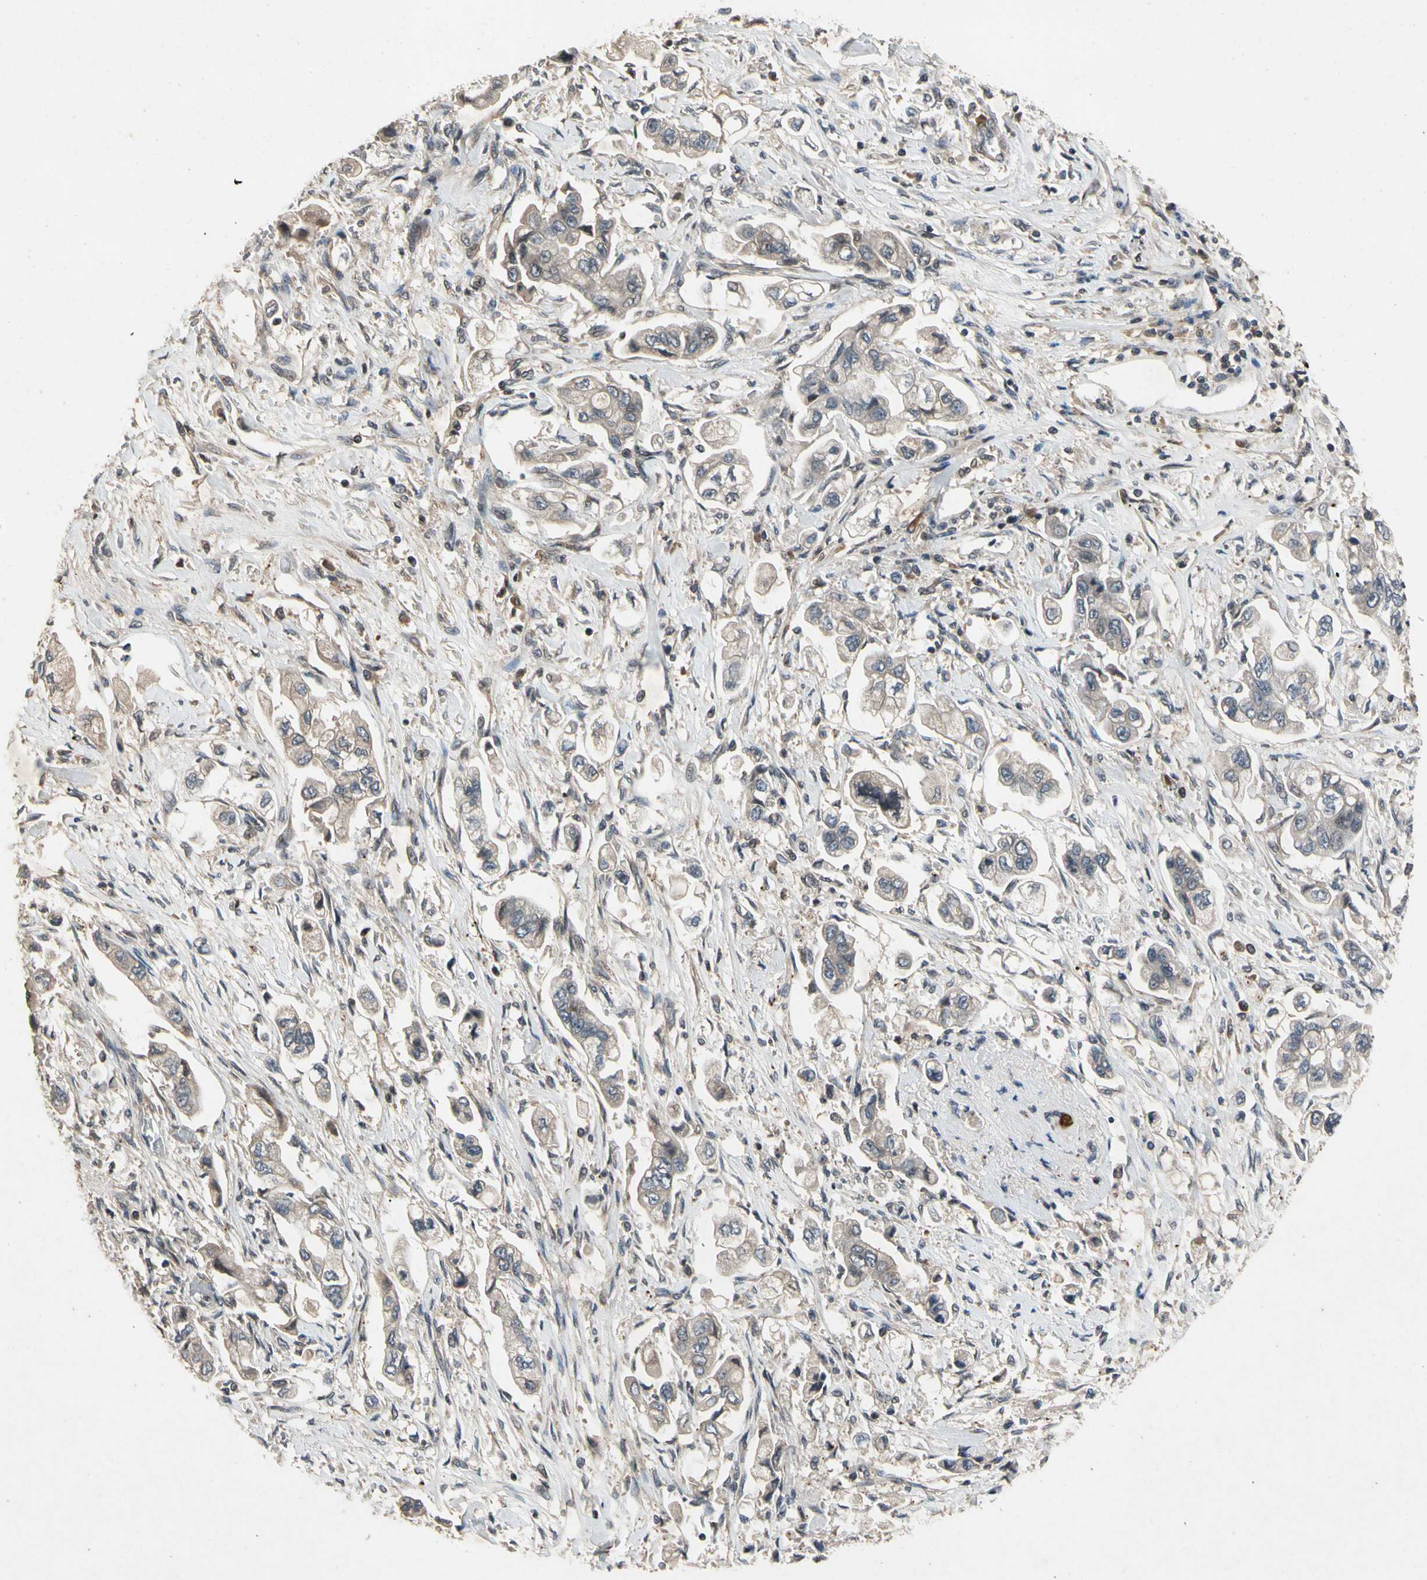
{"staining": {"intensity": "weak", "quantity": ">75%", "location": "cytoplasmic/membranous"}, "tissue": "stomach cancer", "cell_type": "Tumor cells", "image_type": "cancer", "snomed": [{"axis": "morphology", "description": "Adenocarcinoma, NOS"}, {"axis": "topography", "description": "Stomach"}], "caption": "About >75% of tumor cells in human stomach cancer show weak cytoplasmic/membranous protein expression as visualized by brown immunohistochemical staining.", "gene": "DPY19L3", "patient": {"sex": "male", "age": 62}}